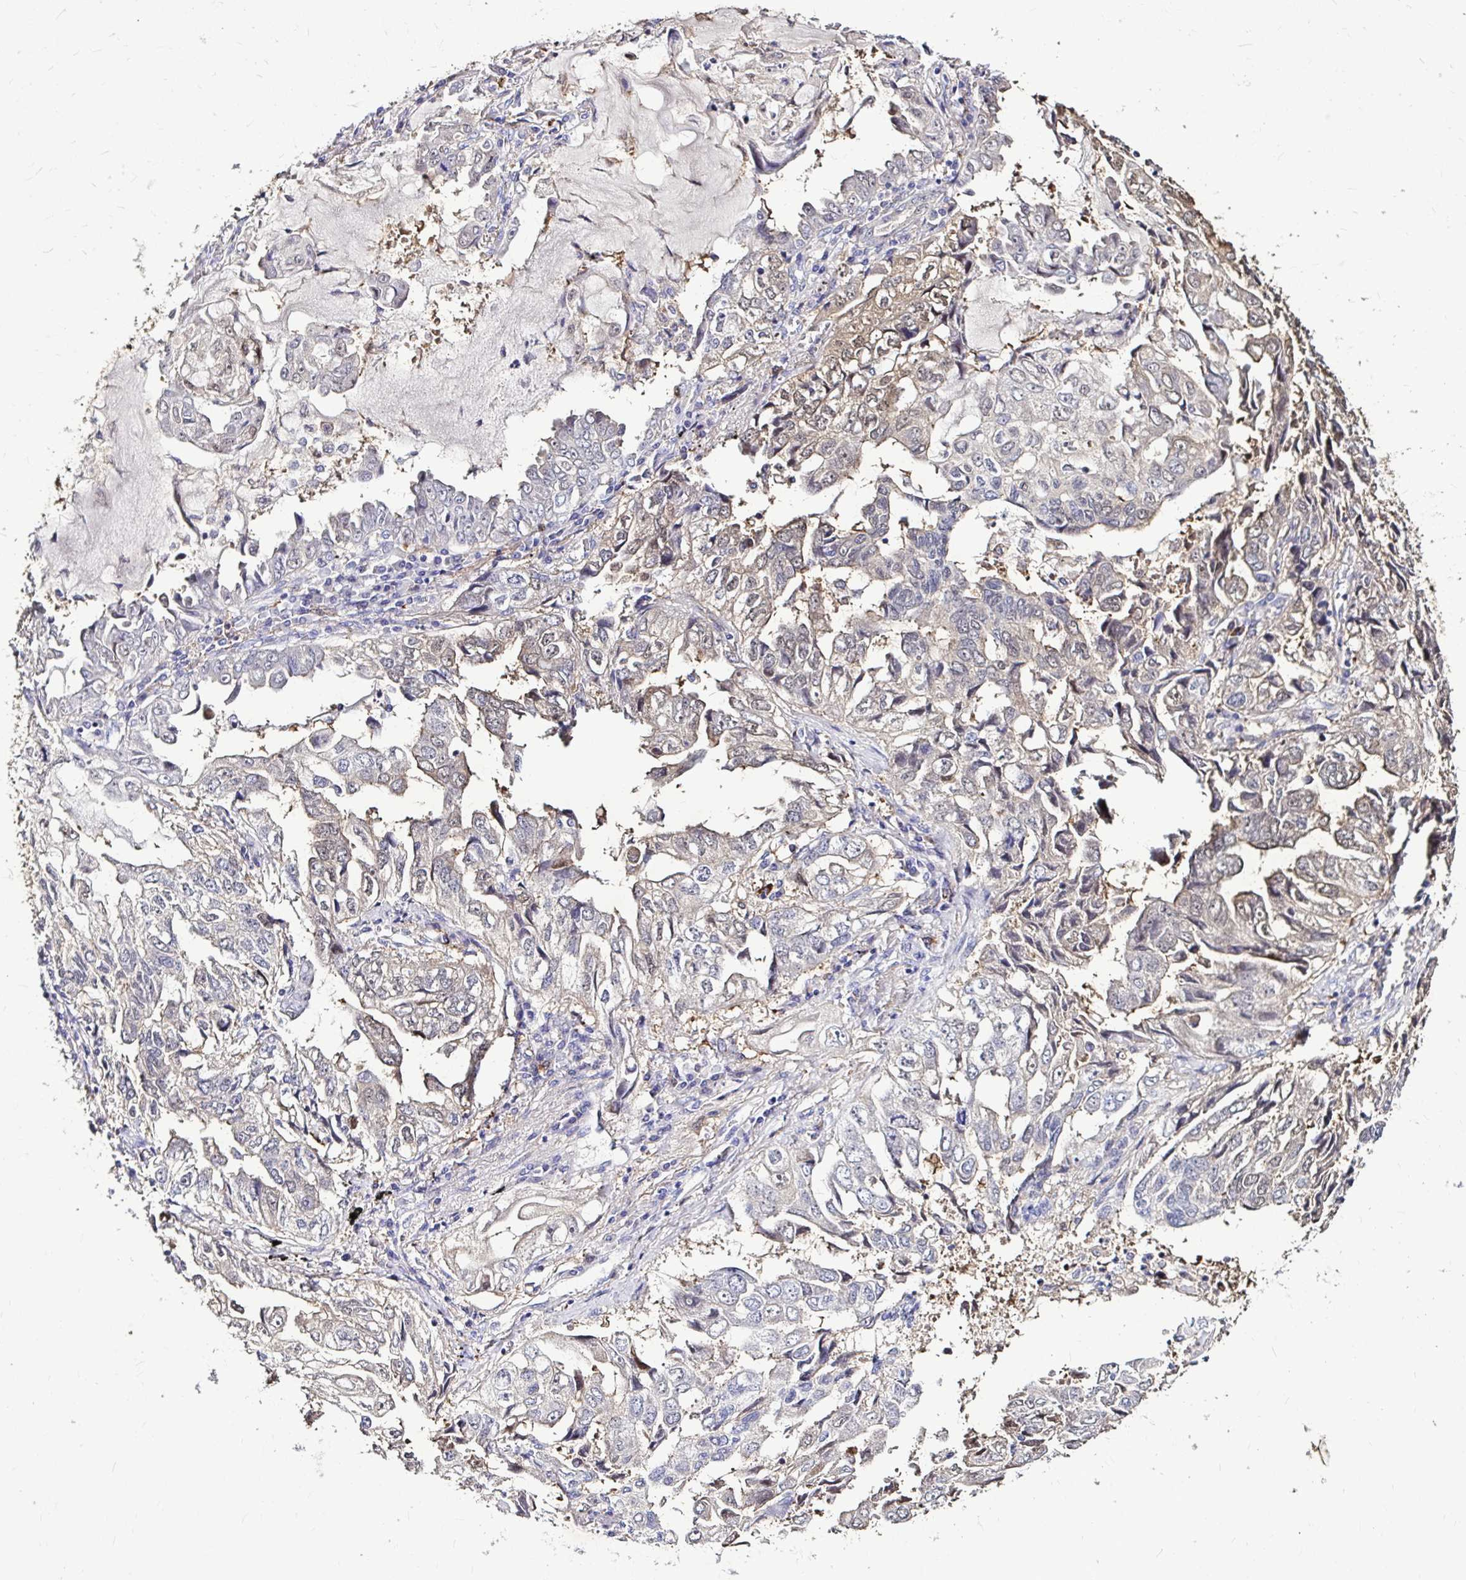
{"staining": {"intensity": "negative", "quantity": "none", "location": "none"}, "tissue": "lung cancer", "cell_type": "Tumor cells", "image_type": "cancer", "snomed": [{"axis": "morphology", "description": "Adenocarcinoma, NOS"}, {"axis": "topography", "description": "Lung"}], "caption": "This is an immunohistochemistry (IHC) micrograph of lung adenocarcinoma. There is no expression in tumor cells.", "gene": "IDH1", "patient": {"sex": "female", "age": 52}}